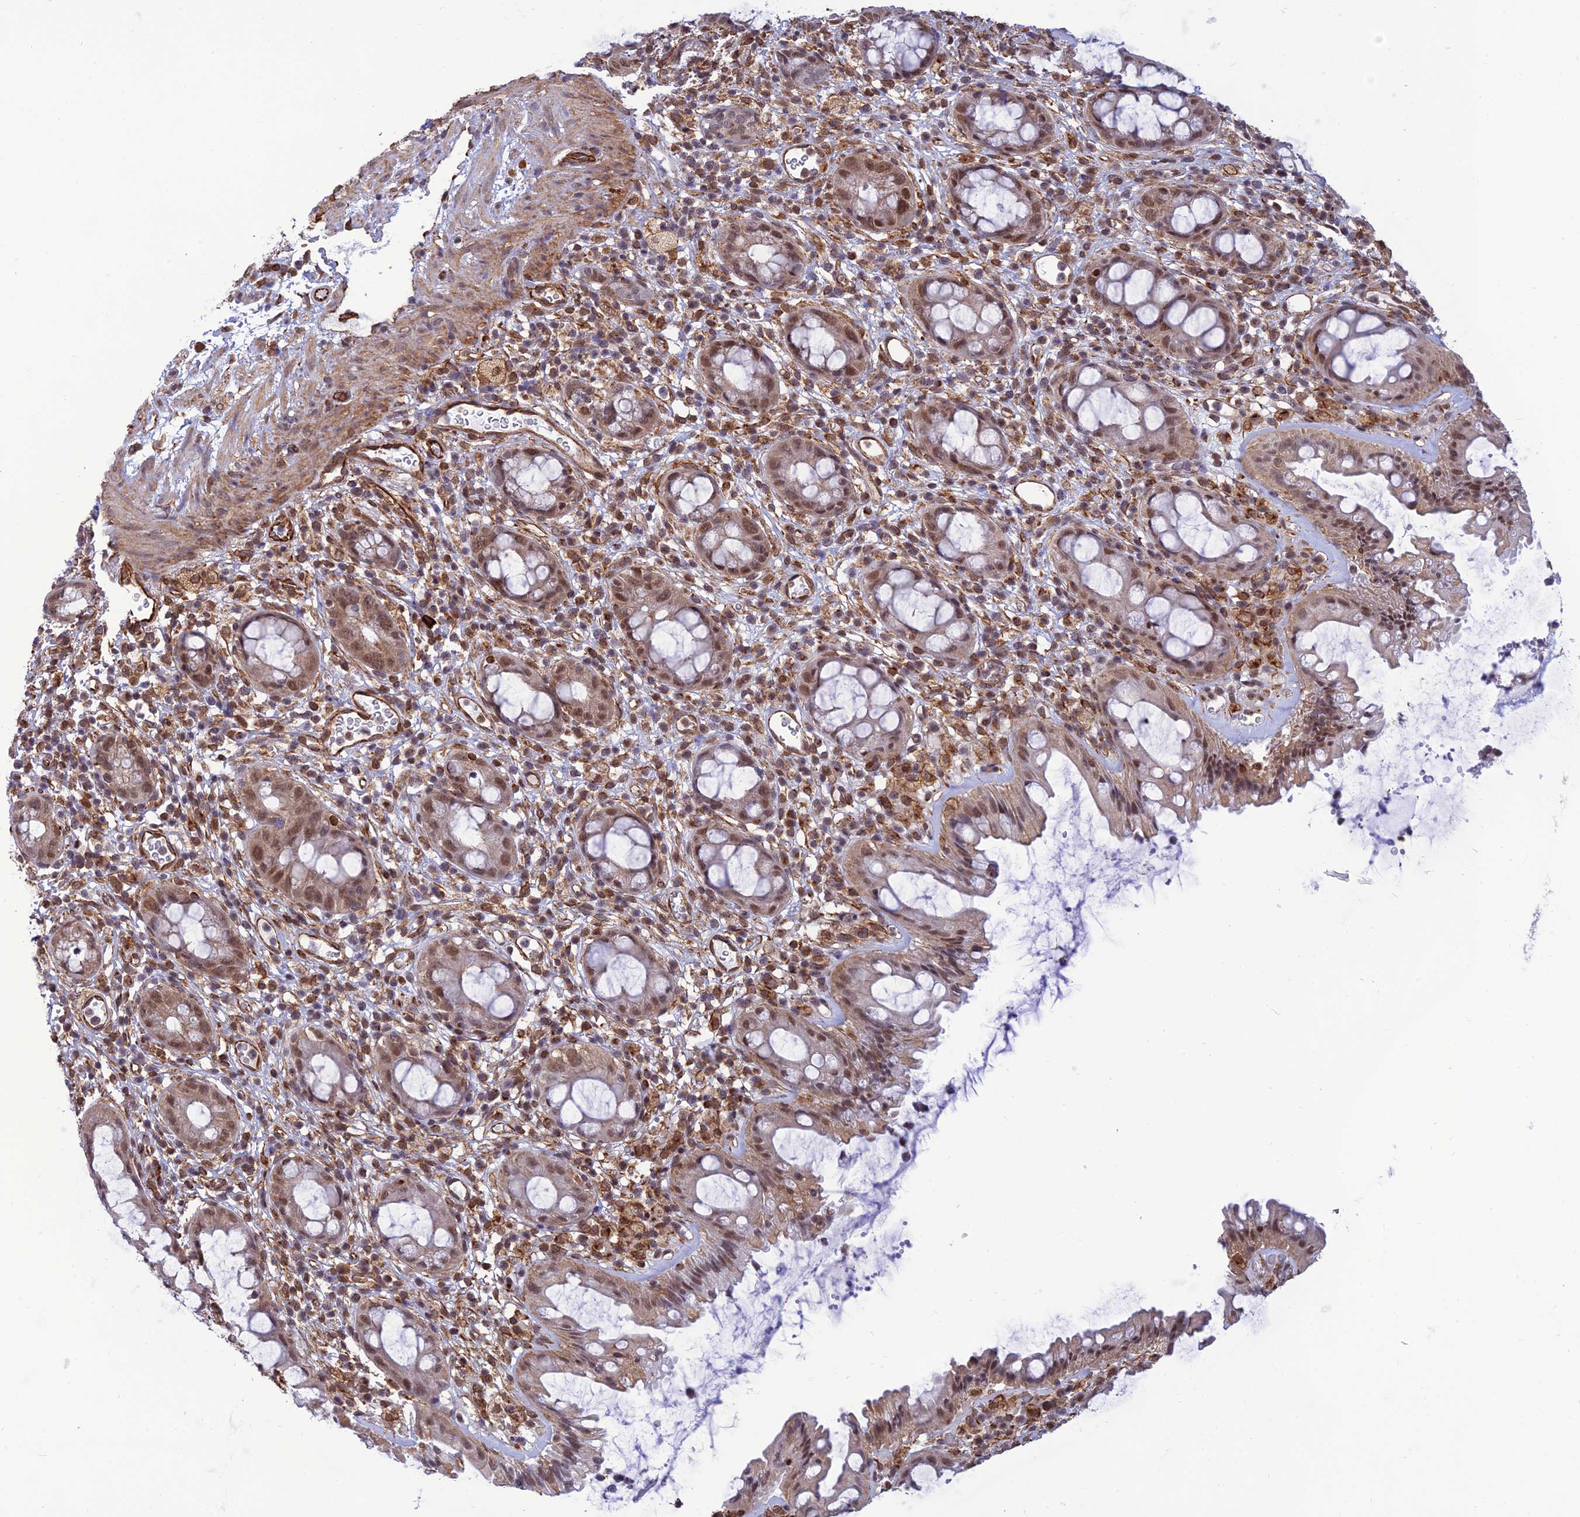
{"staining": {"intensity": "weak", "quantity": ">75%", "location": "cytoplasmic/membranous,nuclear"}, "tissue": "rectum", "cell_type": "Glandular cells", "image_type": "normal", "snomed": [{"axis": "morphology", "description": "Normal tissue, NOS"}, {"axis": "topography", "description": "Rectum"}], "caption": "The immunohistochemical stain shows weak cytoplasmic/membranous,nuclear positivity in glandular cells of benign rectum. Using DAB (brown) and hematoxylin (blue) stains, captured at high magnification using brightfield microscopy.", "gene": "PAGR1", "patient": {"sex": "female", "age": 57}}